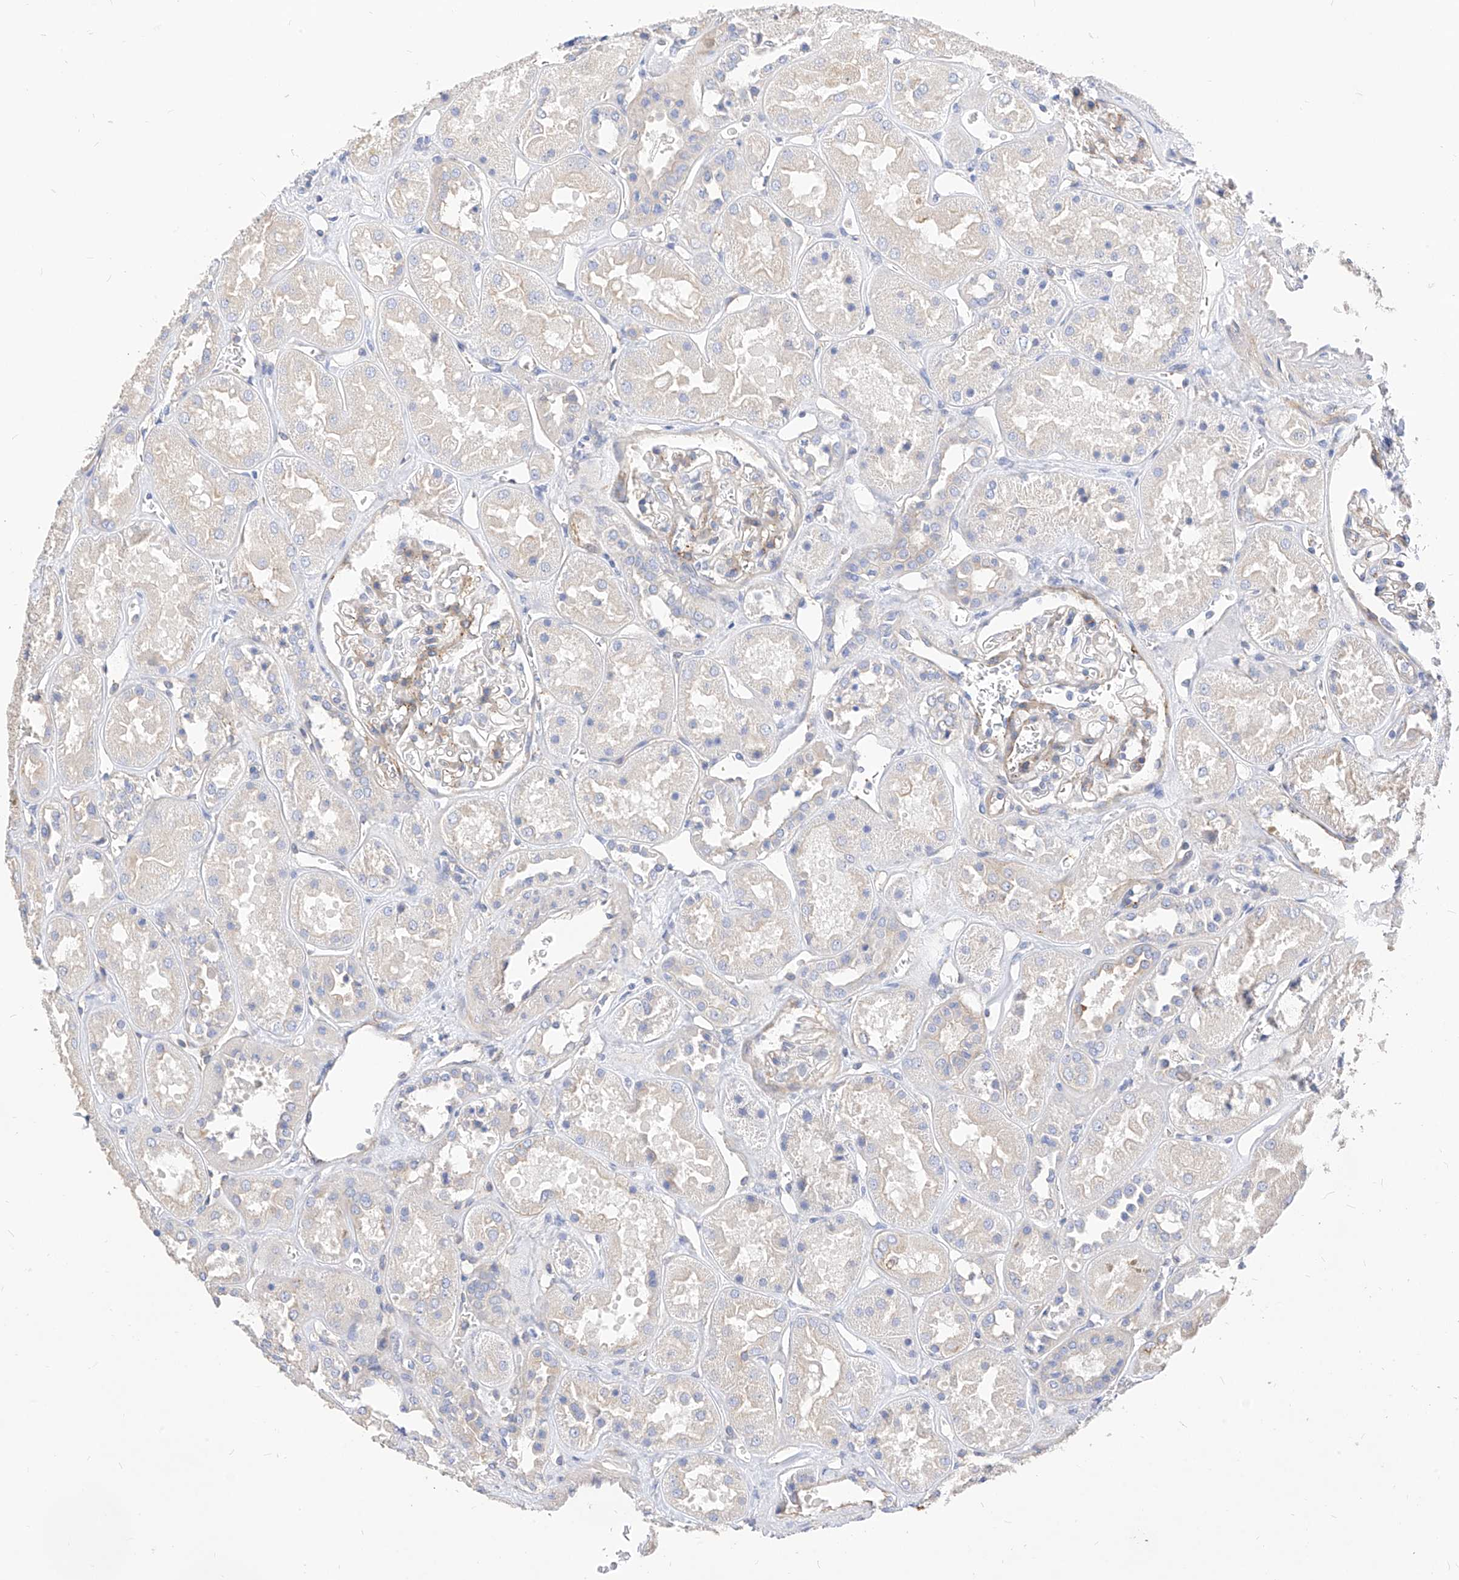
{"staining": {"intensity": "weak", "quantity": "<25%", "location": "cytoplasmic/membranous"}, "tissue": "kidney", "cell_type": "Cells in glomeruli", "image_type": "normal", "snomed": [{"axis": "morphology", "description": "Normal tissue, NOS"}, {"axis": "topography", "description": "Kidney"}], "caption": "Protein analysis of unremarkable kidney exhibits no significant expression in cells in glomeruli. (Brightfield microscopy of DAB immunohistochemistry at high magnification).", "gene": "SCGB2A1", "patient": {"sex": "male", "age": 70}}